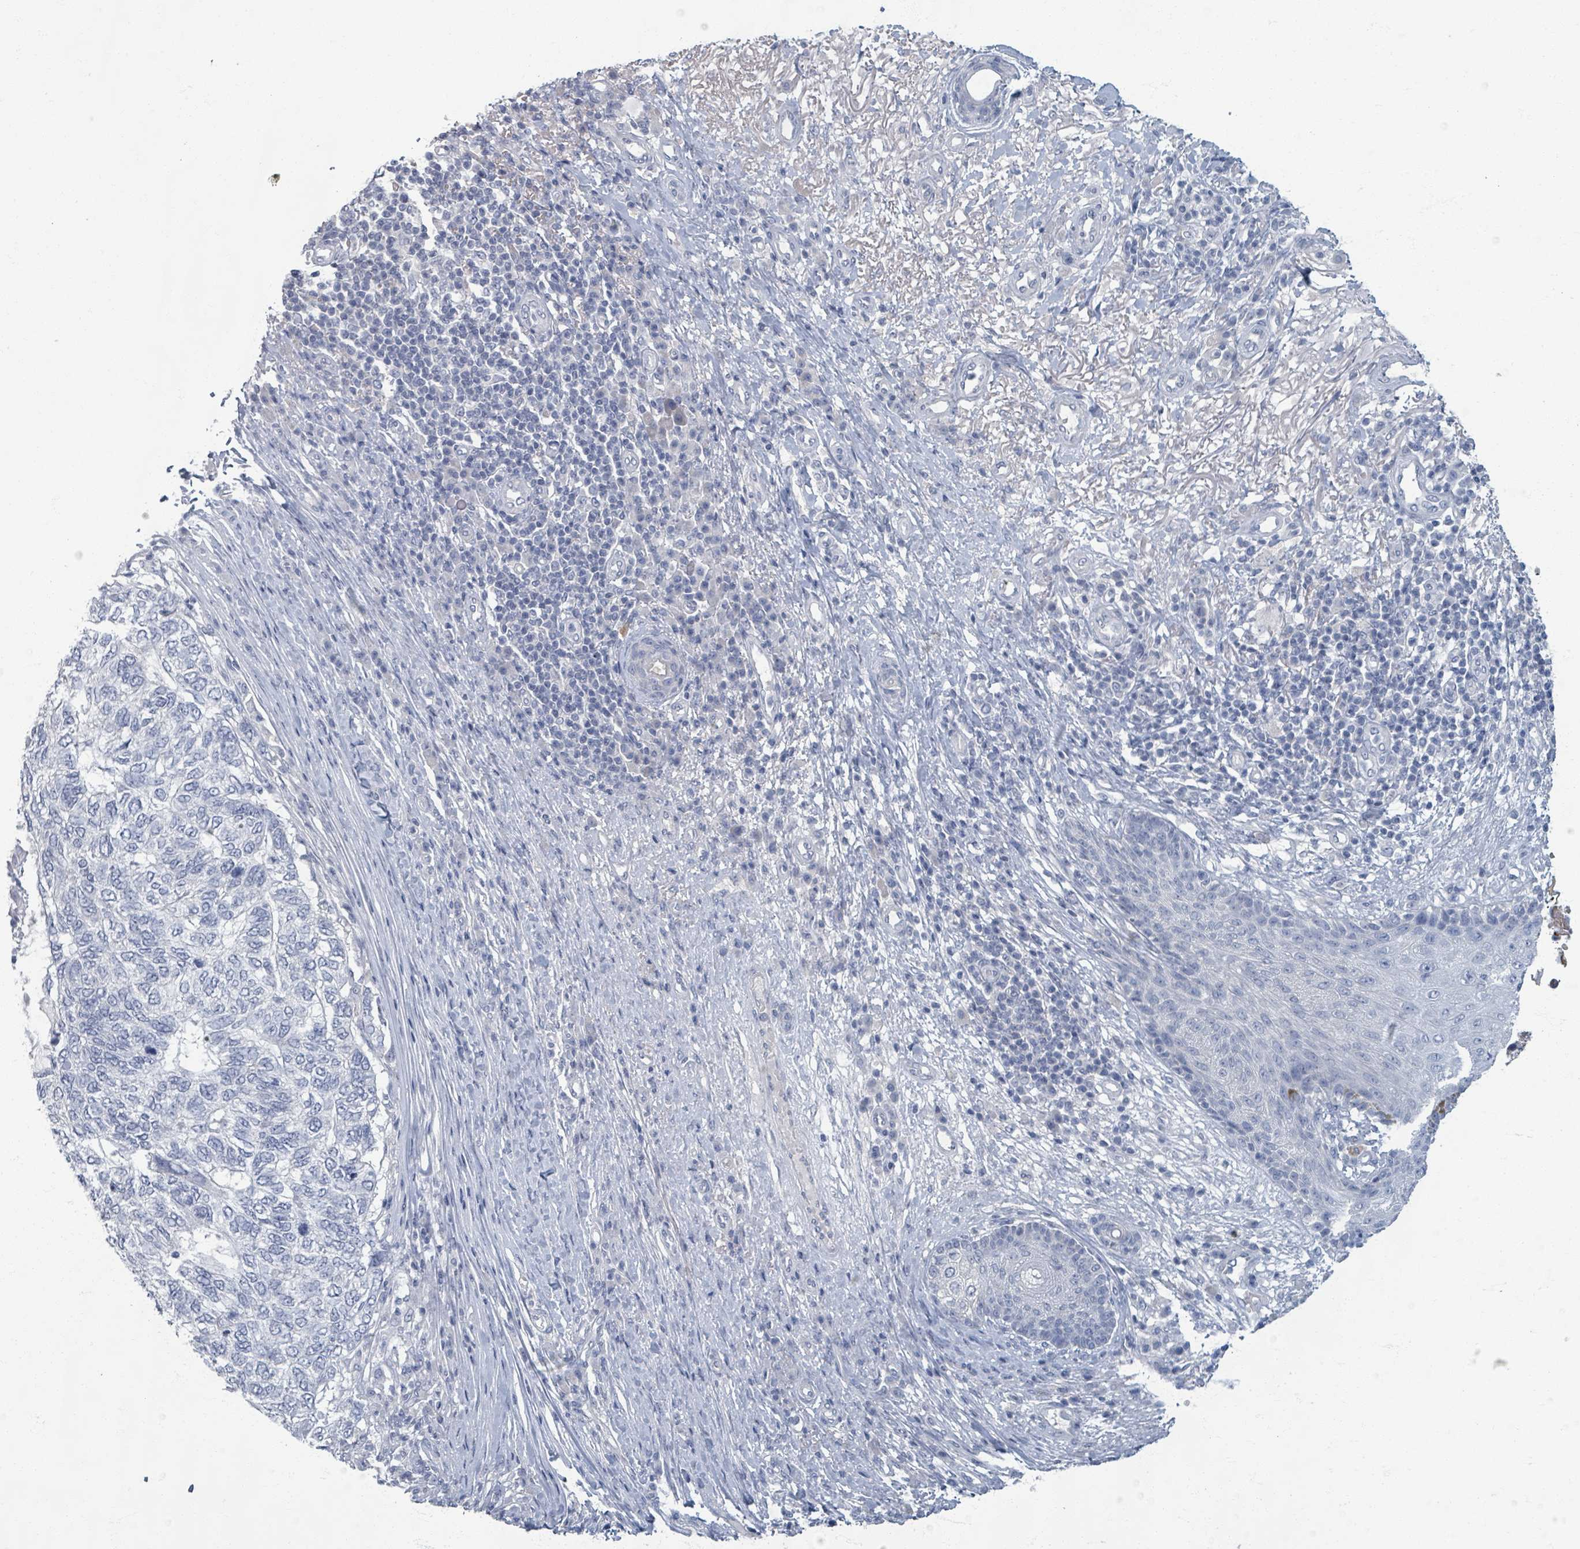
{"staining": {"intensity": "negative", "quantity": "none", "location": "none"}, "tissue": "skin cancer", "cell_type": "Tumor cells", "image_type": "cancer", "snomed": [{"axis": "morphology", "description": "Basal cell carcinoma"}, {"axis": "topography", "description": "Skin"}], "caption": "Tumor cells are negative for brown protein staining in skin cancer (basal cell carcinoma).", "gene": "WNT11", "patient": {"sex": "female", "age": 65}}